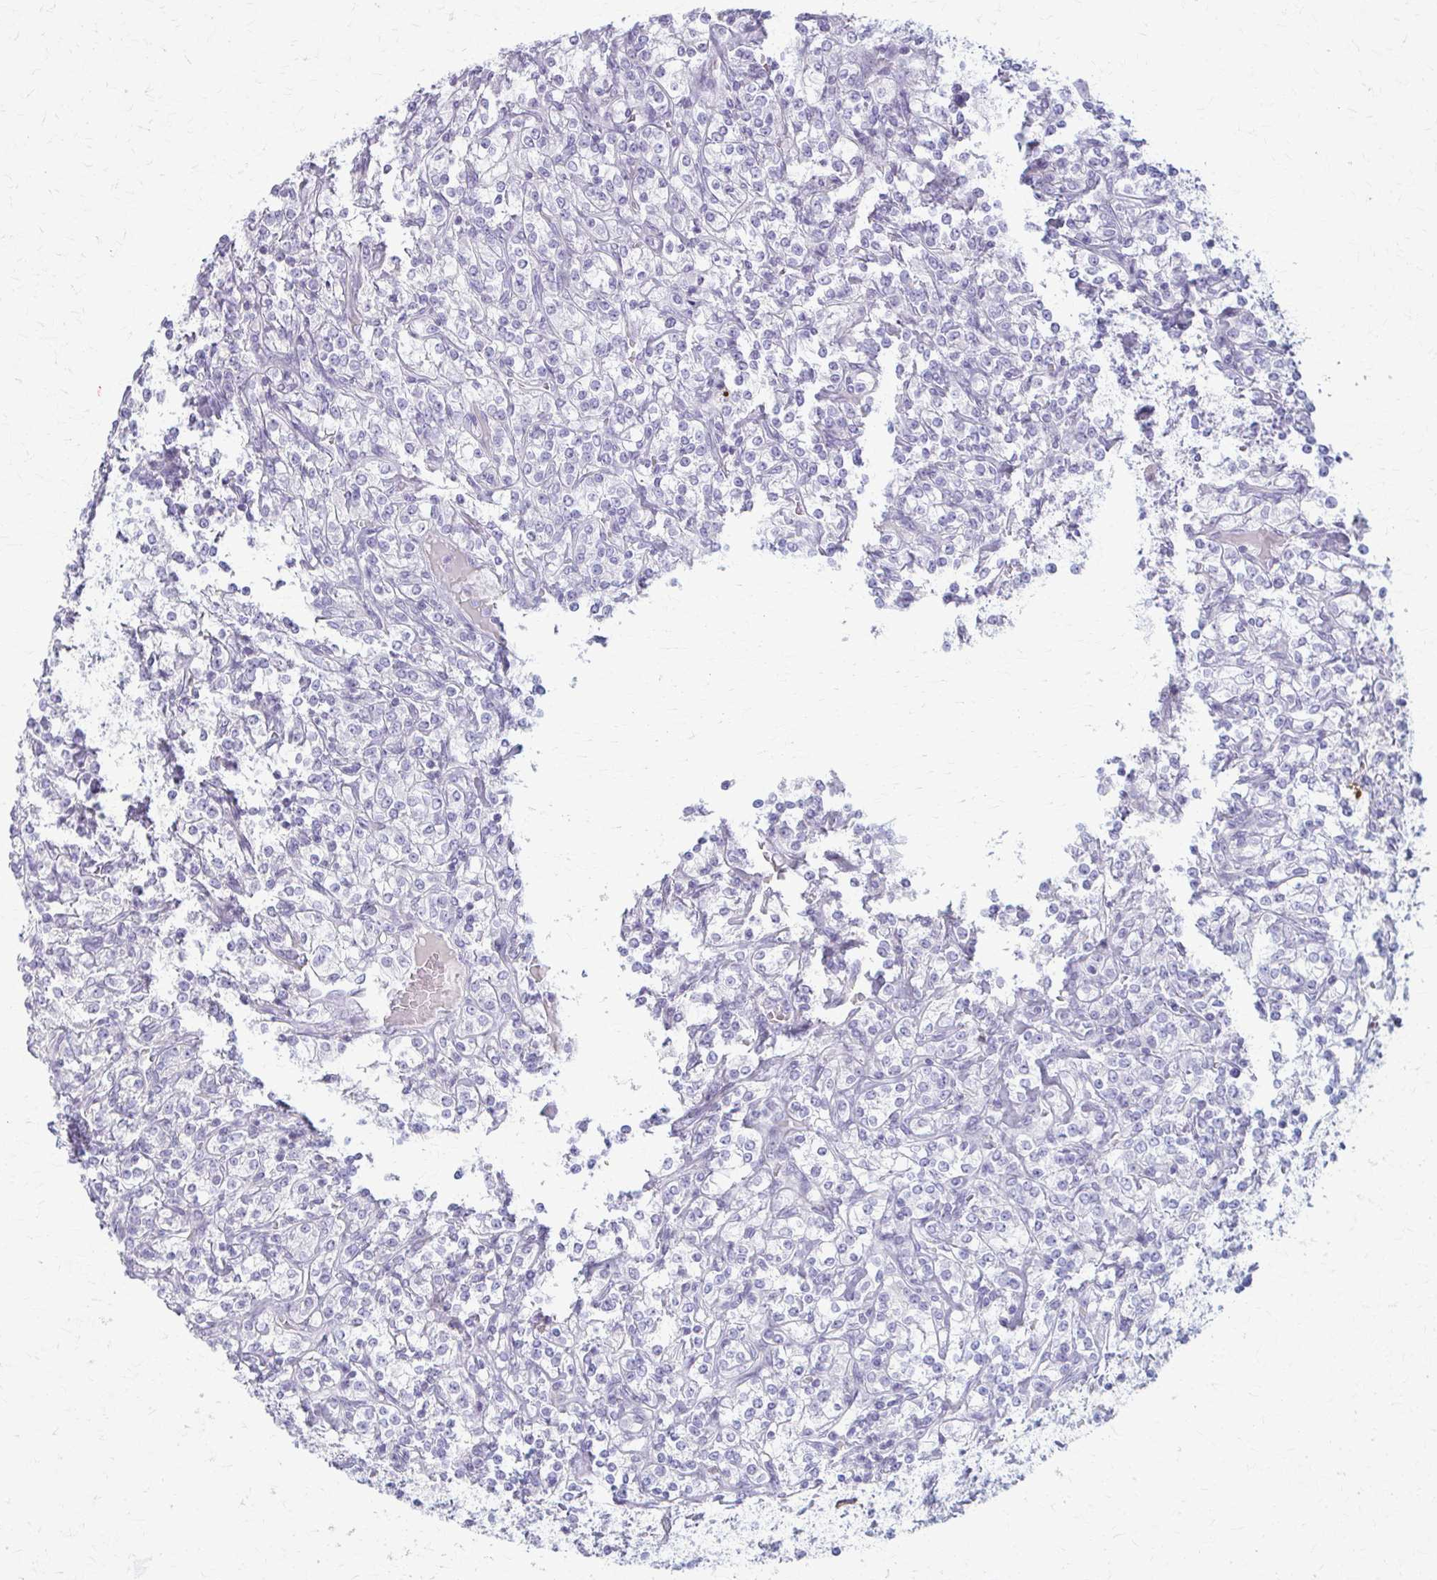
{"staining": {"intensity": "negative", "quantity": "none", "location": "none"}, "tissue": "renal cancer", "cell_type": "Tumor cells", "image_type": "cancer", "snomed": [{"axis": "morphology", "description": "Adenocarcinoma, NOS"}, {"axis": "topography", "description": "Kidney"}], "caption": "High magnification brightfield microscopy of renal cancer (adenocarcinoma) stained with DAB (3,3'-diaminobenzidine) (brown) and counterstained with hematoxylin (blue): tumor cells show no significant expression. Nuclei are stained in blue.", "gene": "LDLRAP1", "patient": {"sex": "male", "age": 77}}